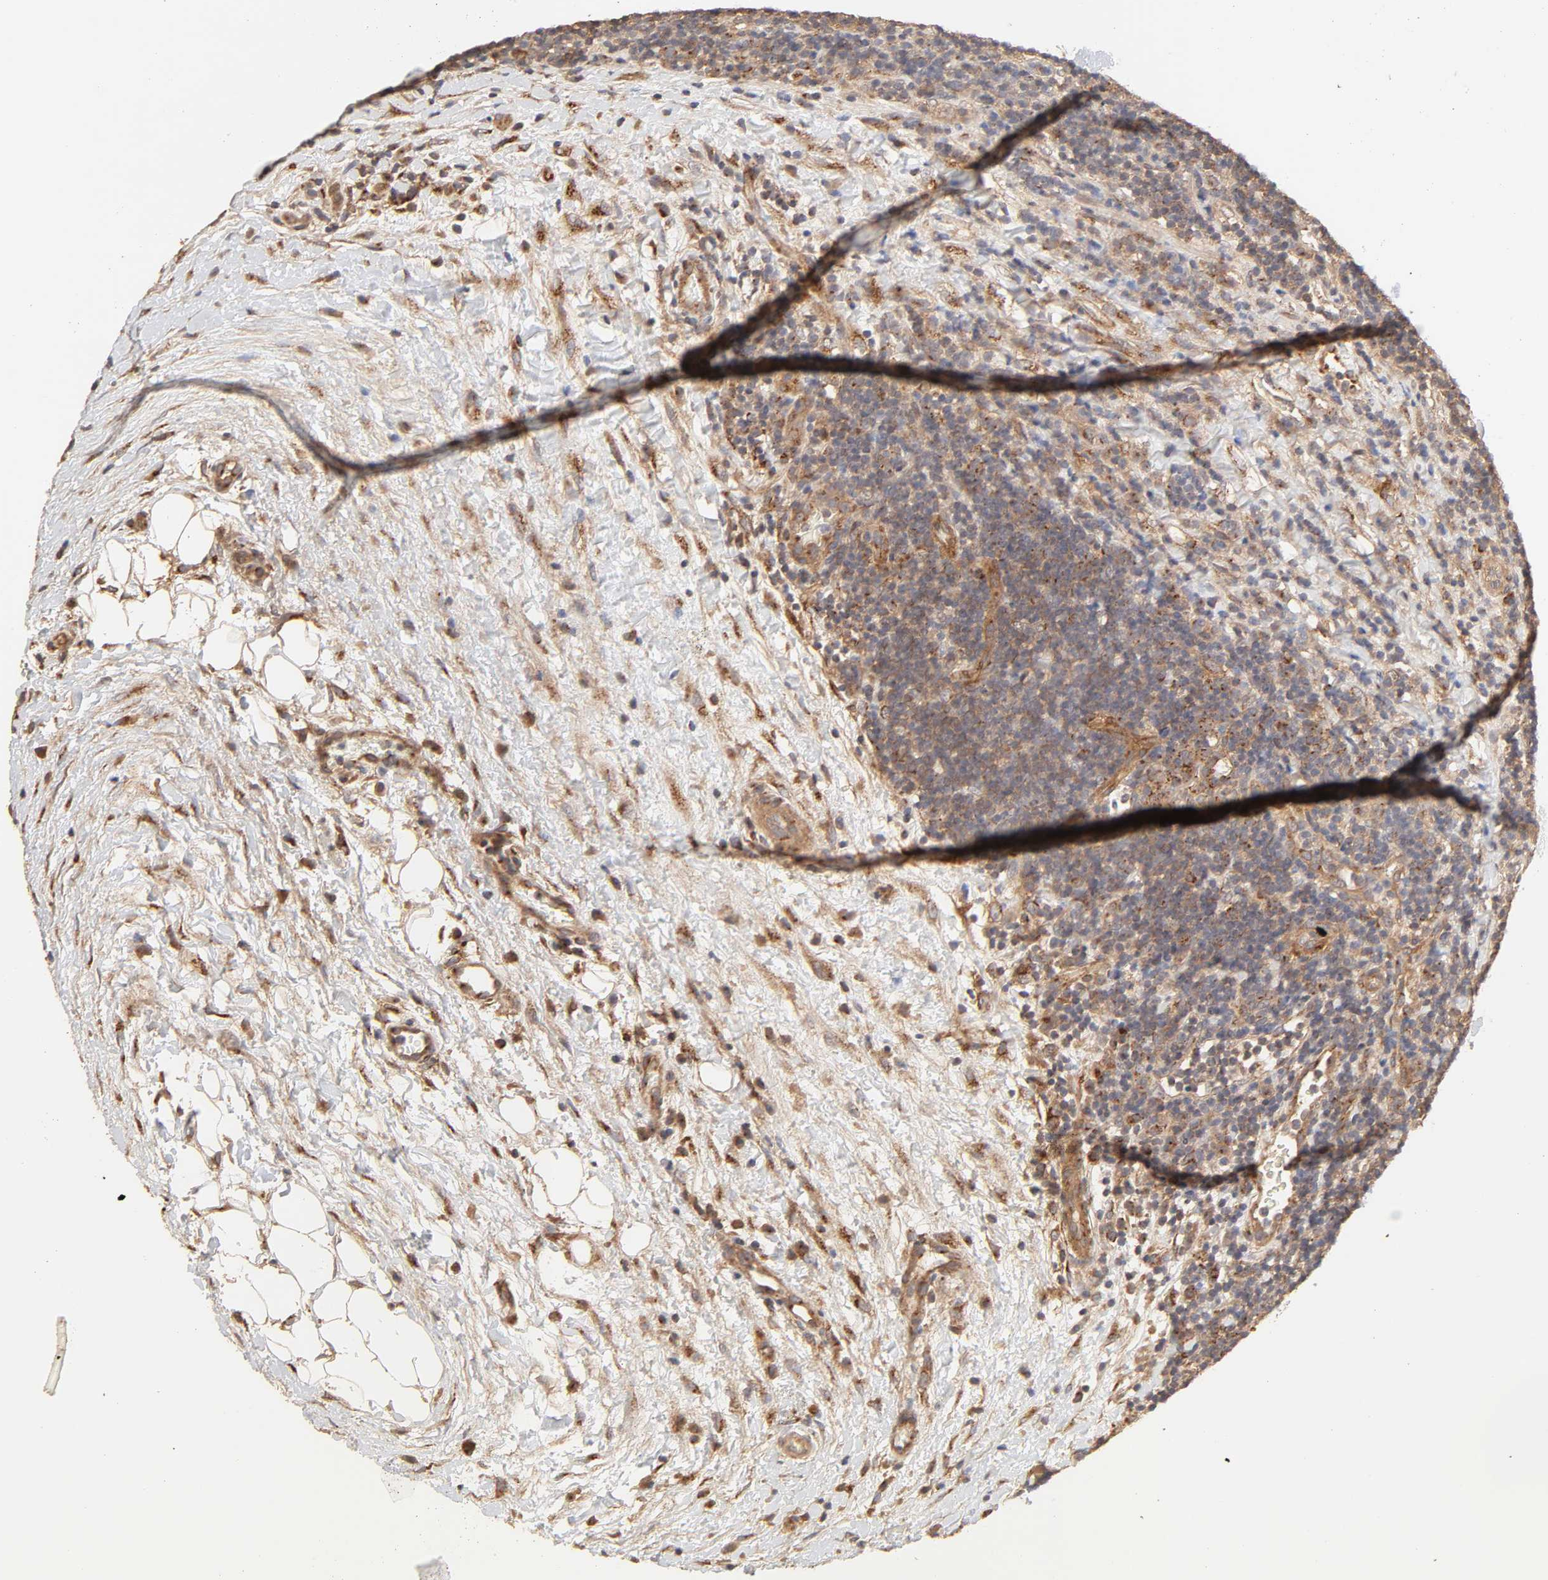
{"staining": {"intensity": "strong", "quantity": ">75%", "location": "cytoplasmic/membranous"}, "tissue": "lymphoma", "cell_type": "Tumor cells", "image_type": "cancer", "snomed": [{"axis": "morphology", "description": "Malignant lymphoma, non-Hodgkin's type, Low grade"}, {"axis": "topography", "description": "Lymph node"}], "caption": "Lymphoma tissue demonstrates strong cytoplasmic/membranous expression in about >75% of tumor cells, visualized by immunohistochemistry.", "gene": "EPS8", "patient": {"sex": "female", "age": 76}}